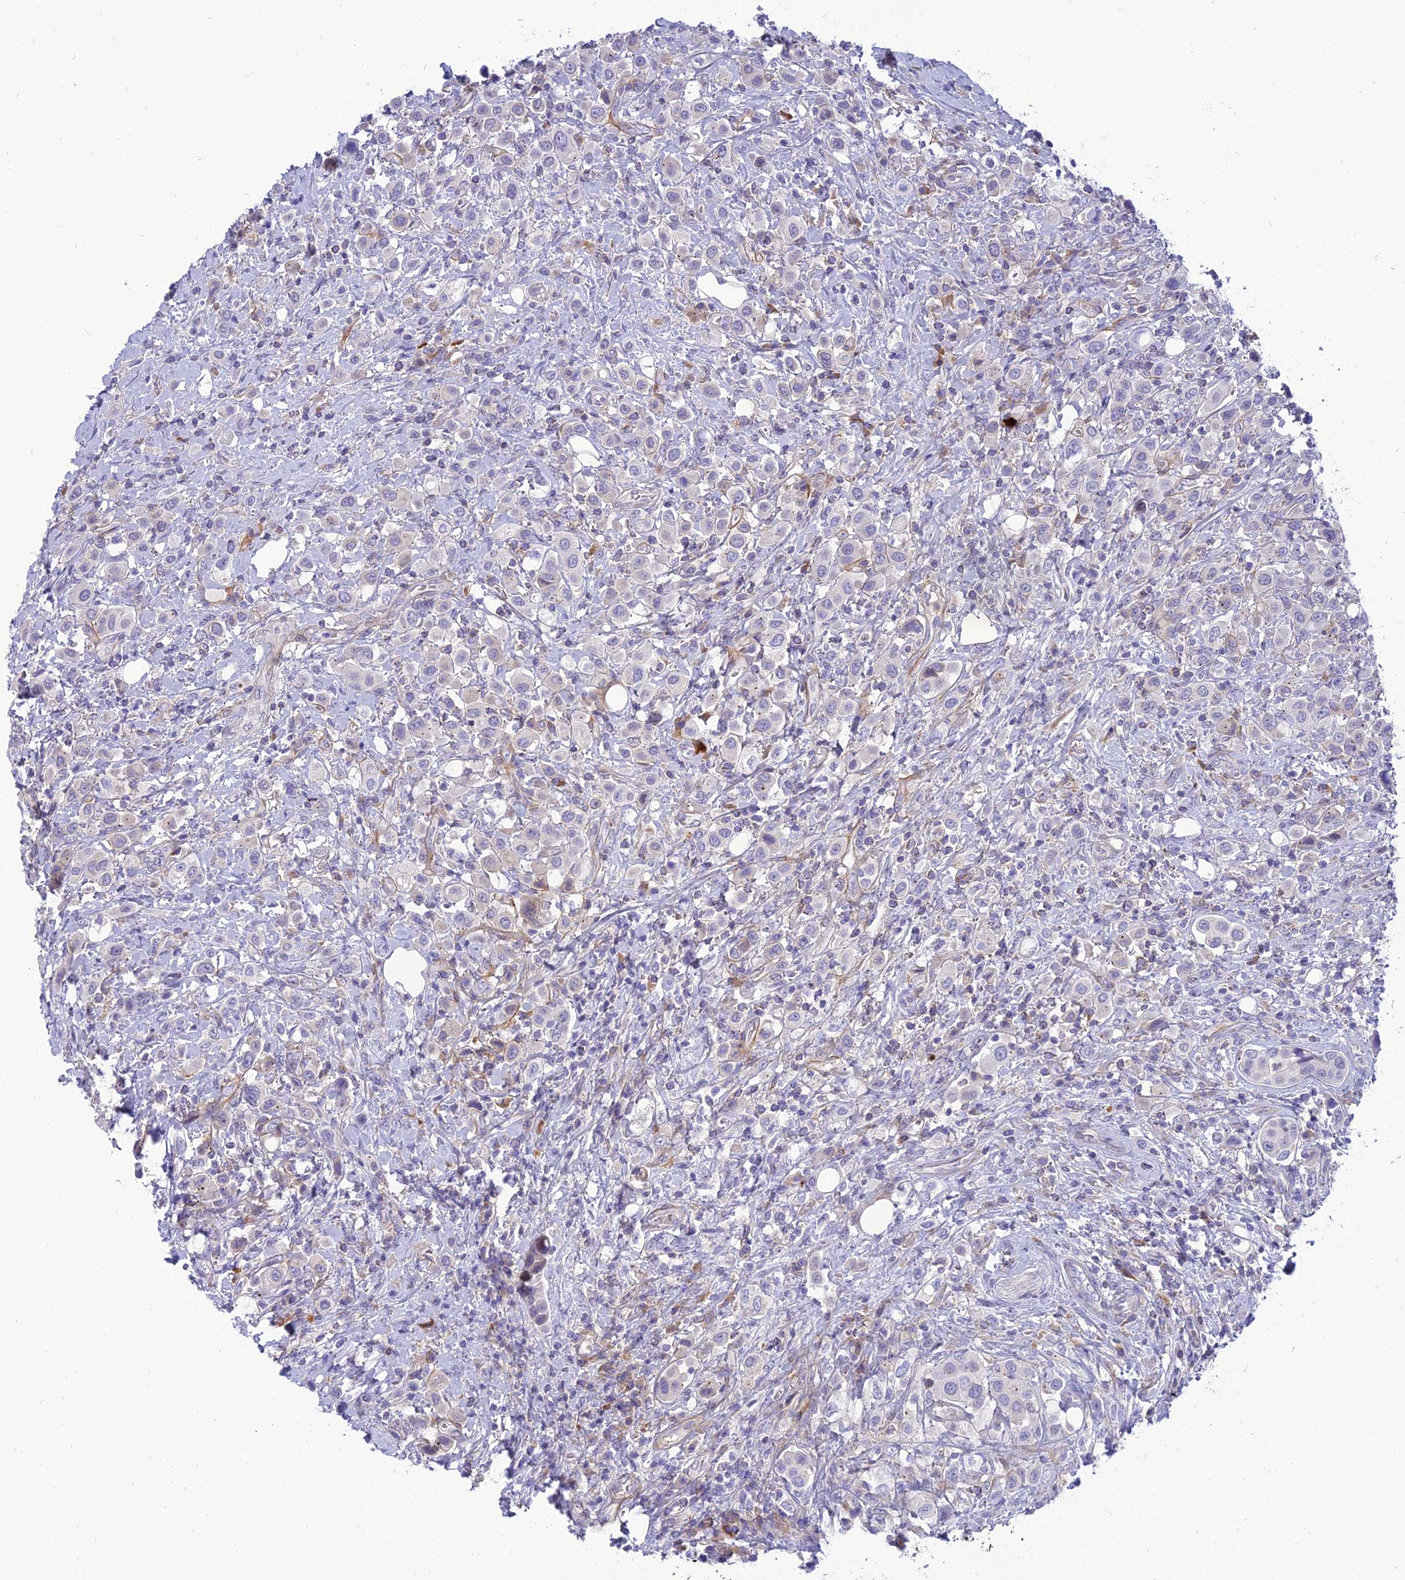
{"staining": {"intensity": "negative", "quantity": "none", "location": "none"}, "tissue": "urothelial cancer", "cell_type": "Tumor cells", "image_type": "cancer", "snomed": [{"axis": "morphology", "description": "Urothelial carcinoma, High grade"}, {"axis": "topography", "description": "Urinary bladder"}], "caption": "Immunohistochemistry (IHC) photomicrograph of neoplastic tissue: urothelial cancer stained with DAB shows no significant protein expression in tumor cells. (DAB IHC, high magnification).", "gene": "MBD3L1", "patient": {"sex": "male", "age": 50}}